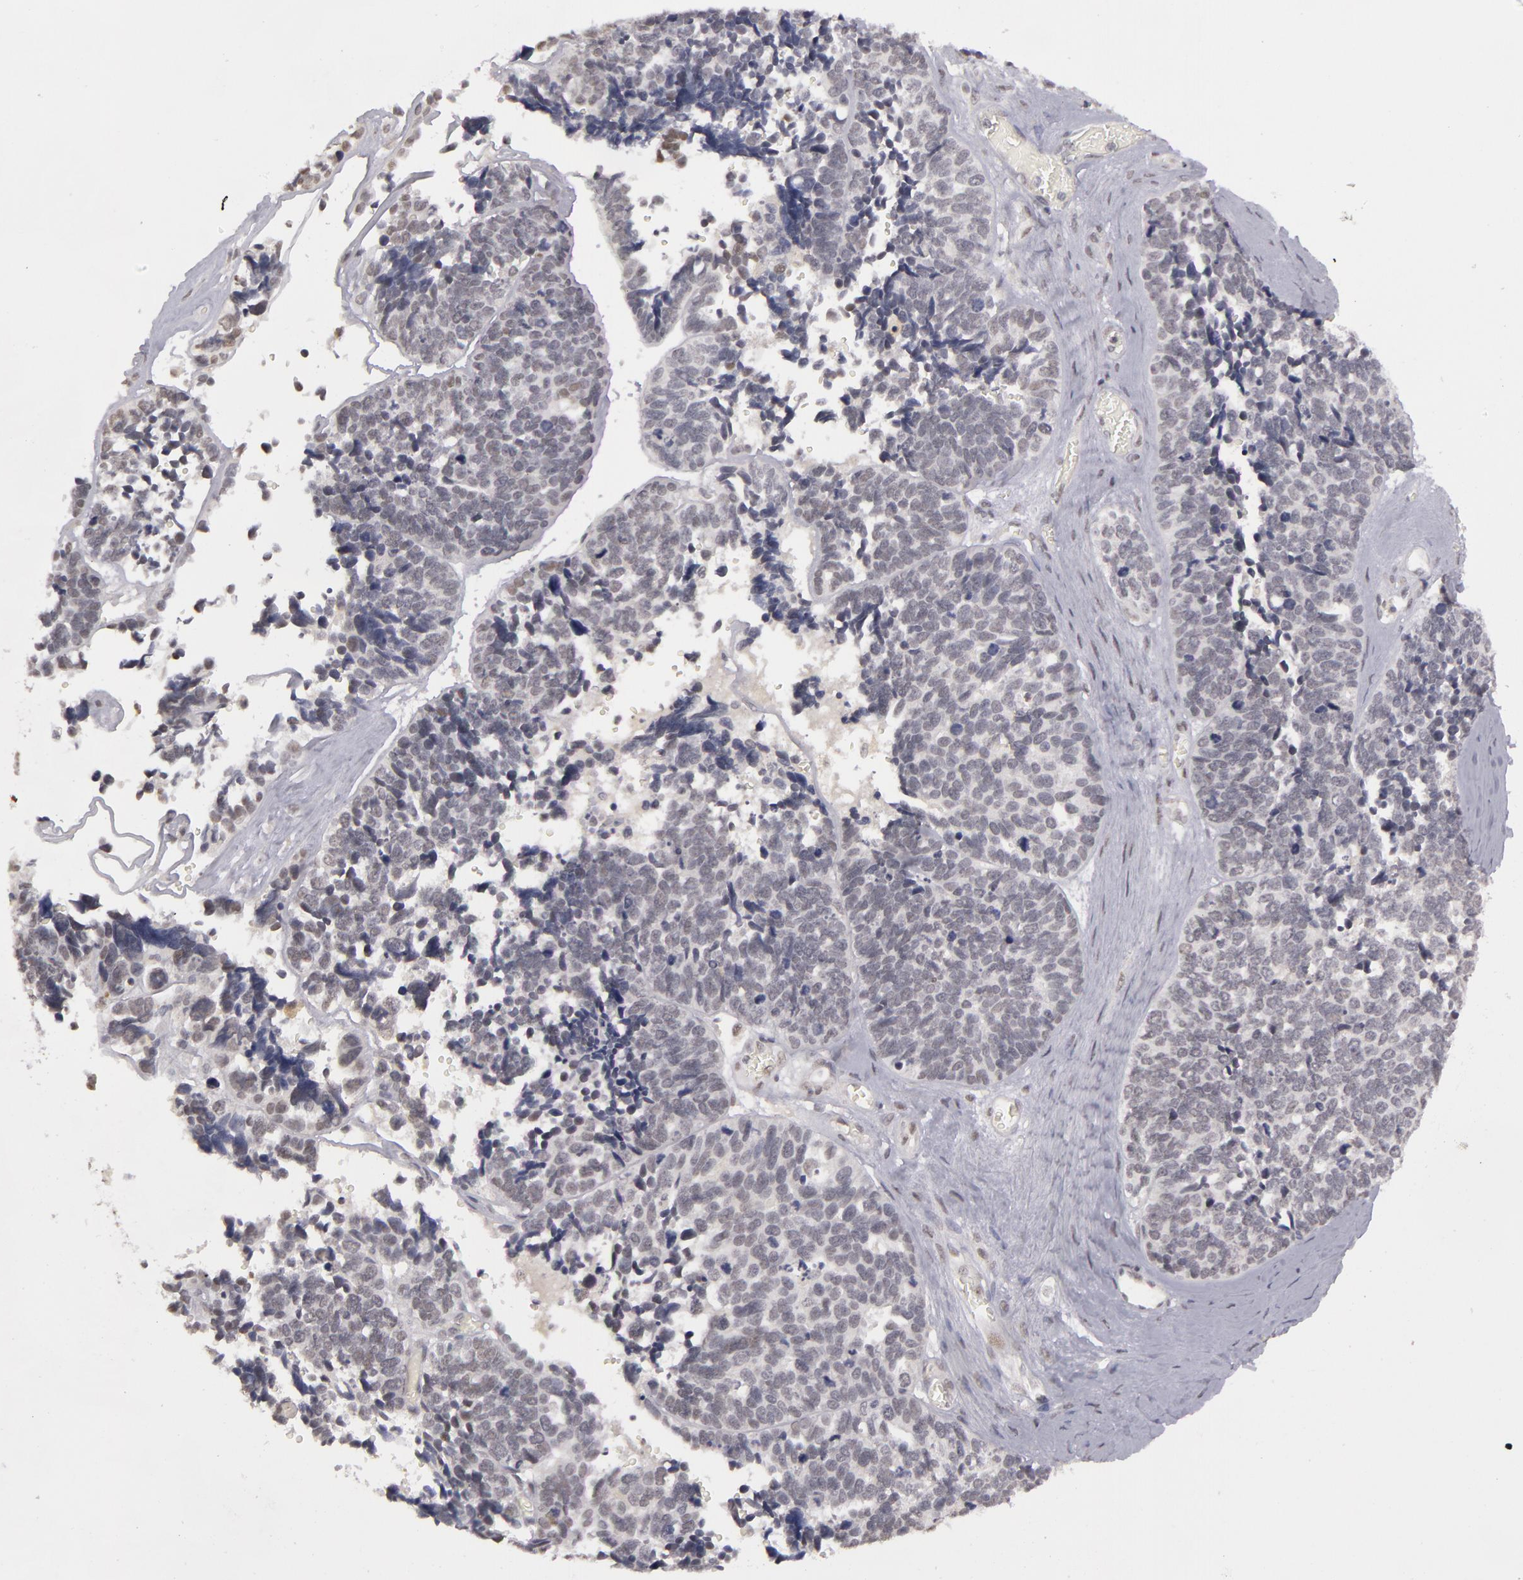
{"staining": {"intensity": "negative", "quantity": "none", "location": "none"}, "tissue": "ovarian cancer", "cell_type": "Tumor cells", "image_type": "cancer", "snomed": [{"axis": "morphology", "description": "Cystadenocarcinoma, serous, NOS"}, {"axis": "topography", "description": "Ovary"}], "caption": "There is no significant expression in tumor cells of serous cystadenocarcinoma (ovarian).", "gene": "RRP7A", "patient": {"sex": "female", "age": 77}}